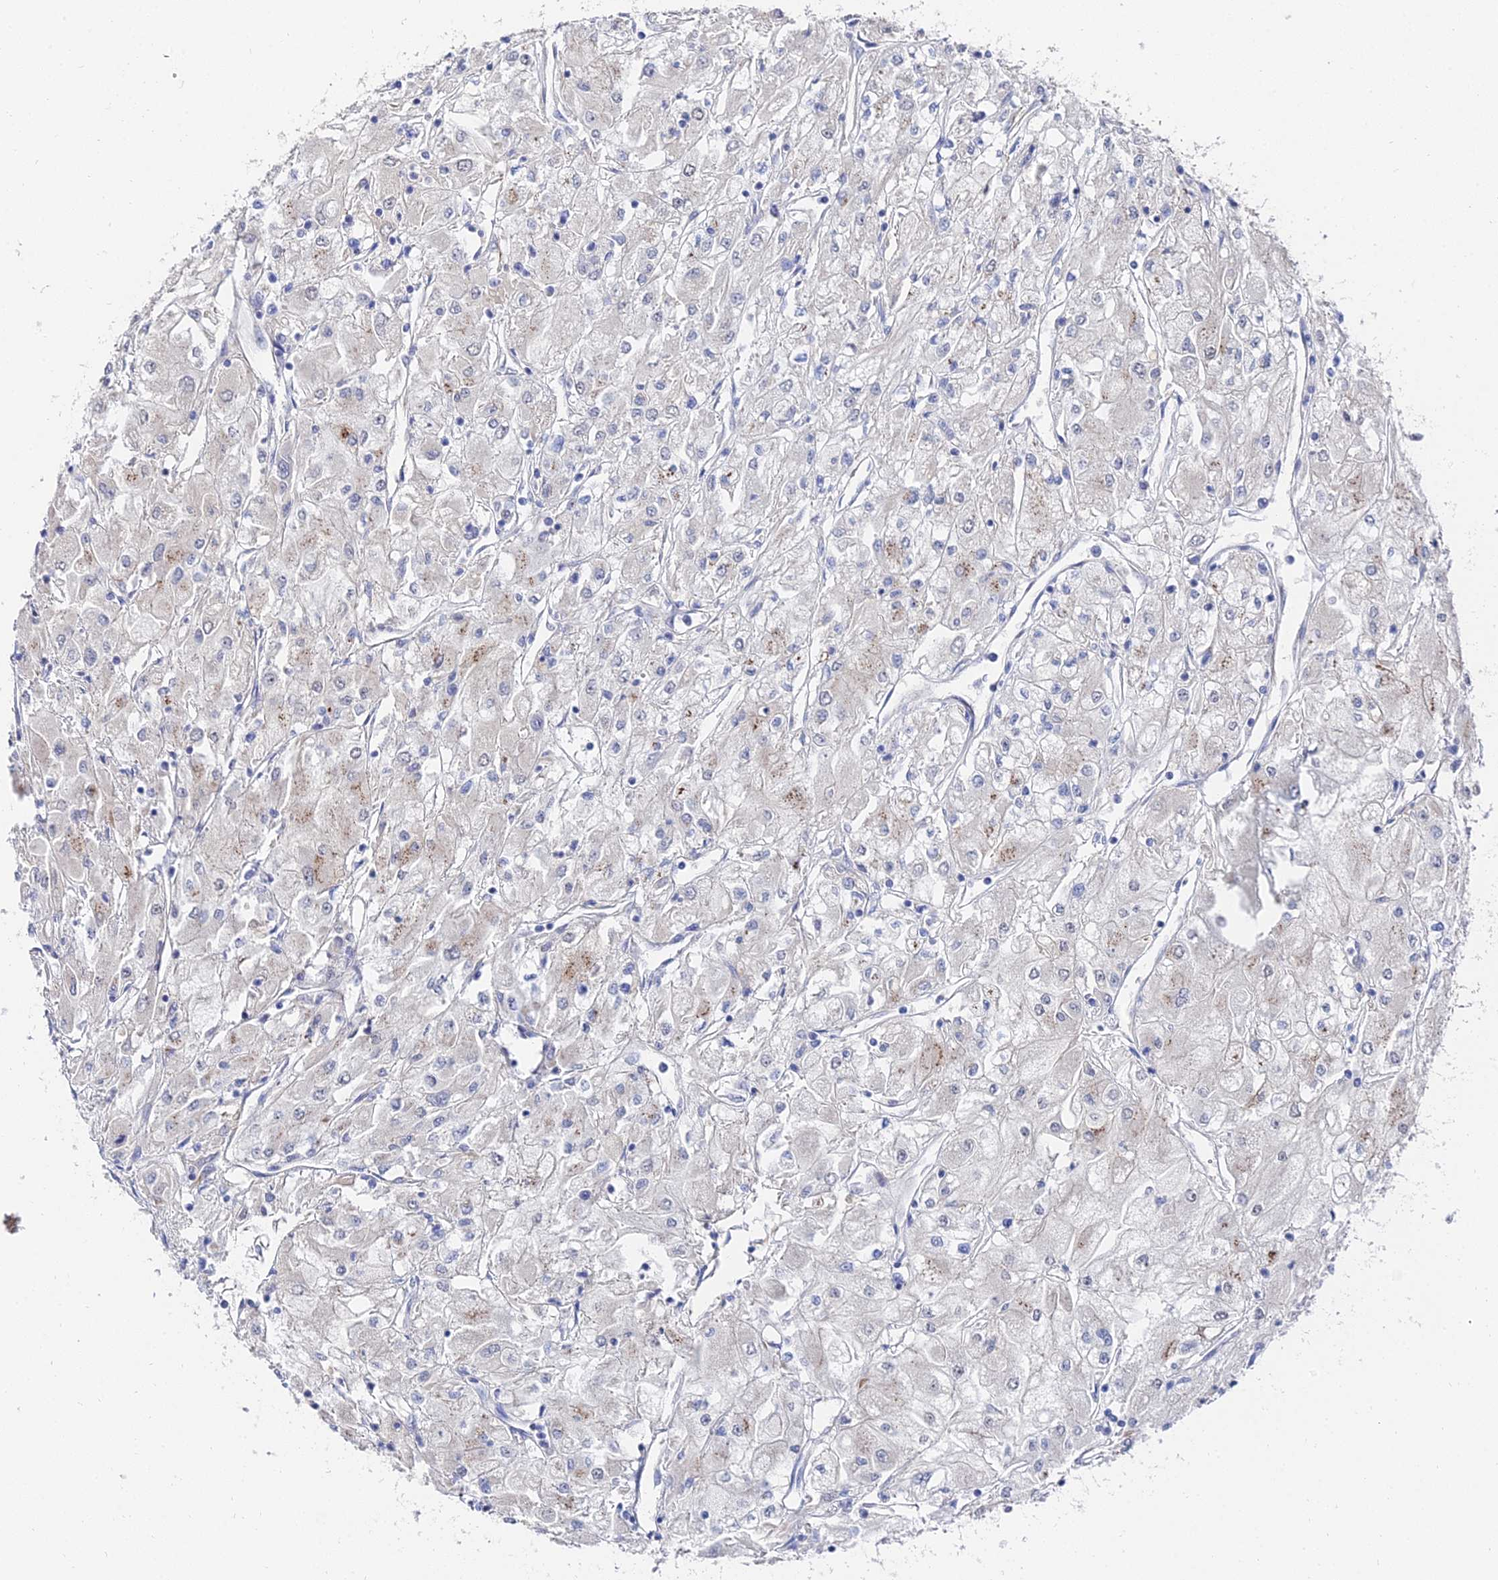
{"staining": {"intensity": "weak", "quantity": "<25%", "location": "cytoplasmic/membranous"}, "tissue": "renal cancer", "cell_type": "Tumor cells", "image_type": "cancer", "snomed": [{"axis": "morphology", "description": "Adenocarcinoma, NOS"}, {"axis": "topography", "description": "Kidney"}], "caption": "The immunohistochemistry micrograph has no significant staining in tumor cells of renal cancer tissue.", "gene": "BORCS8", "patient": {"sex": "male", "age": 80}}